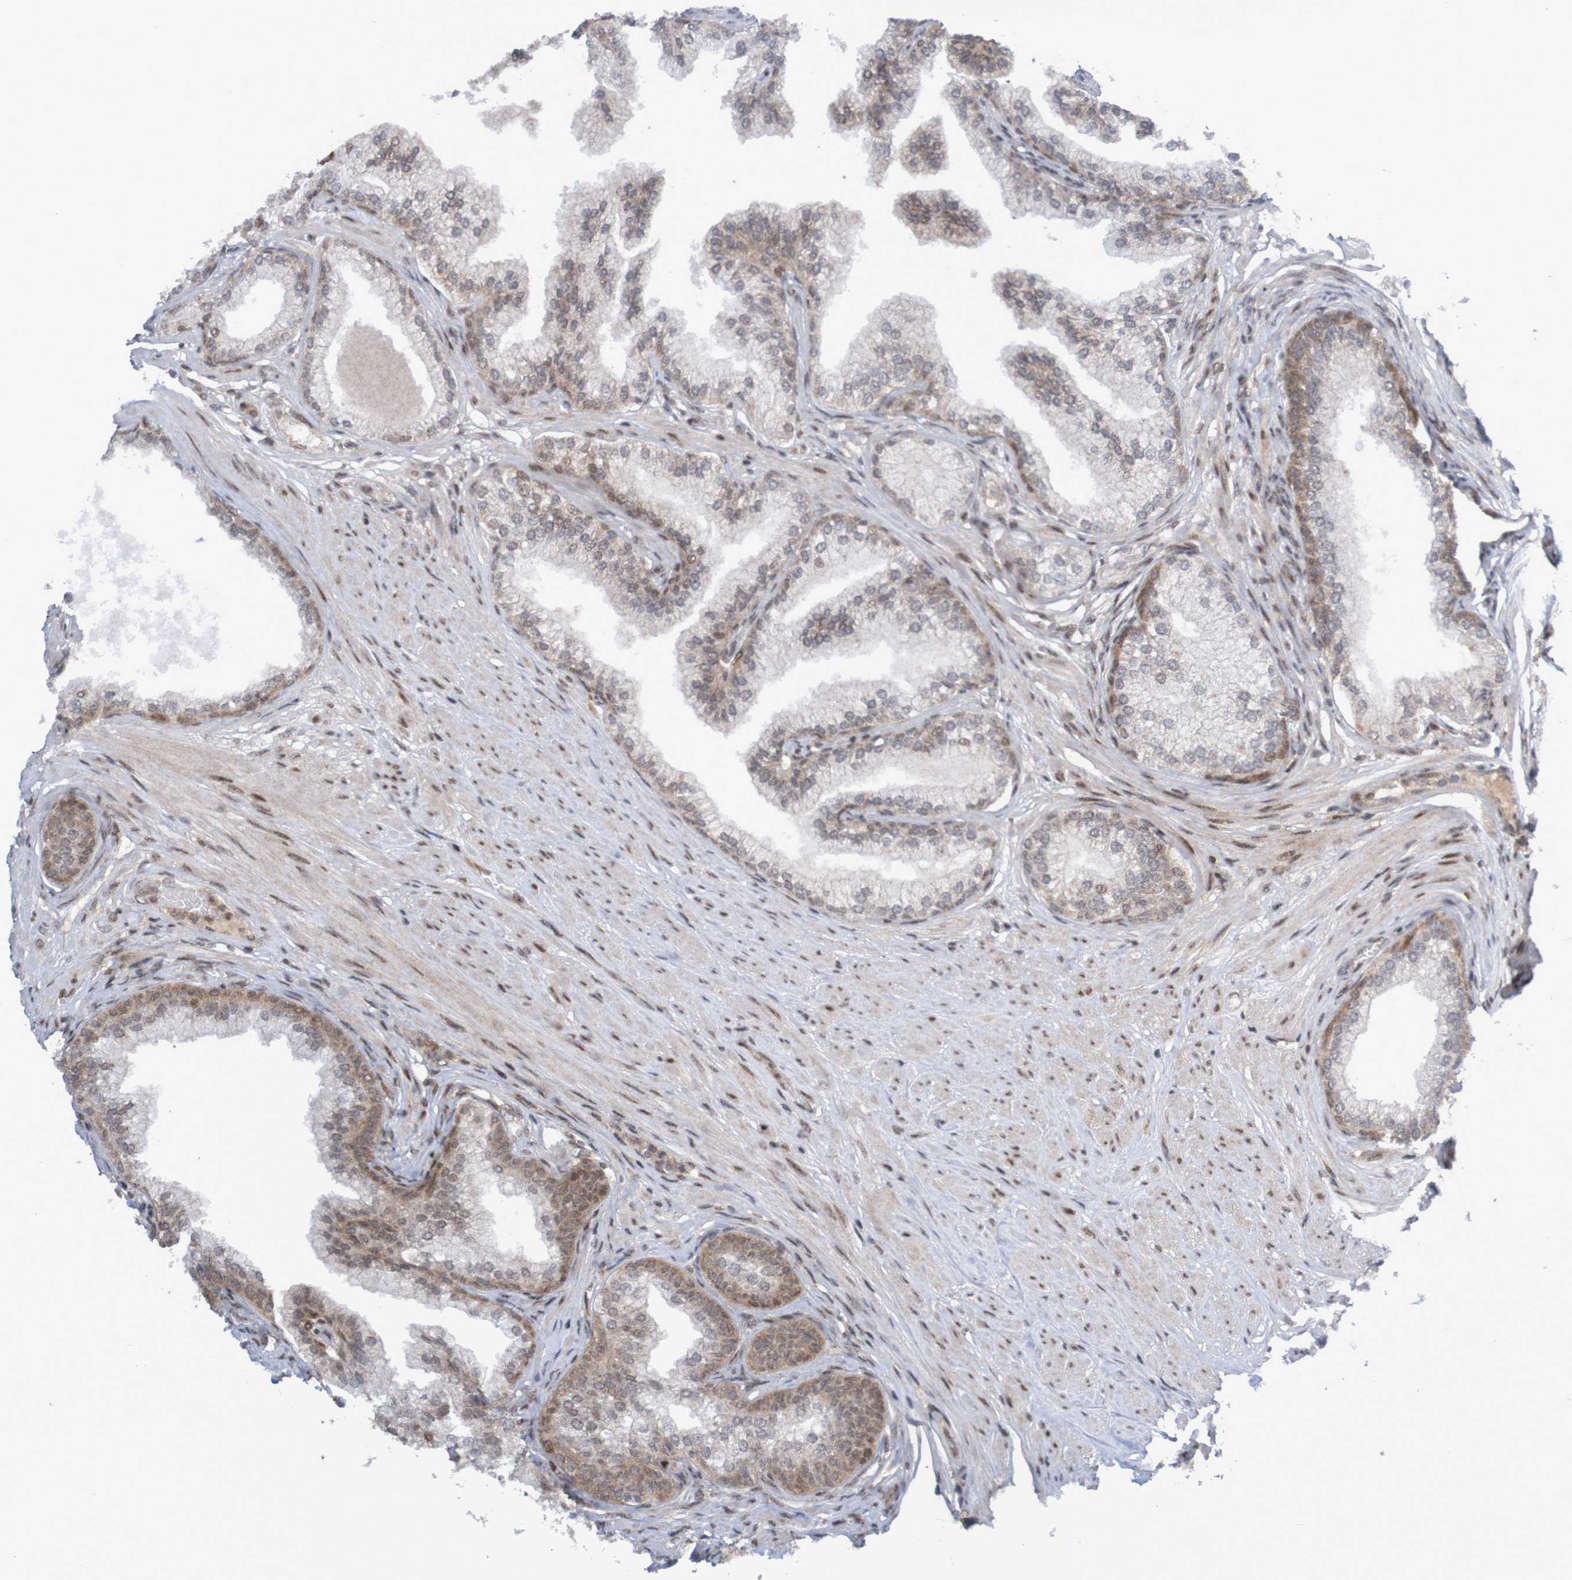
{"staining": {"intensity": "moderate", "quantity": "25%-75%", "location": "cytoplasmic/membranous"}, "tissue": "prostate", "cell_type": "Glandular cells", "image_type": "normal", "snomed": [{"axis": "morphology", "description": "Normal tissue, NOS"}, {"axis": "morphology", "description": "Urothelial carcinoma, Low grade"}, {"axis": "topography", "description": "Urinary bladder"}, {"axis": "topography", "description": "Prostate"}], "caption": "Immunohistochemical staining of normal human prostate demonstrates moderate cytoplasmic/membranous protein positivity in approximately 25%-75% of glandular cells.", "gene": "ITLN1", "patient": {"sex": "male", "age": 60}}